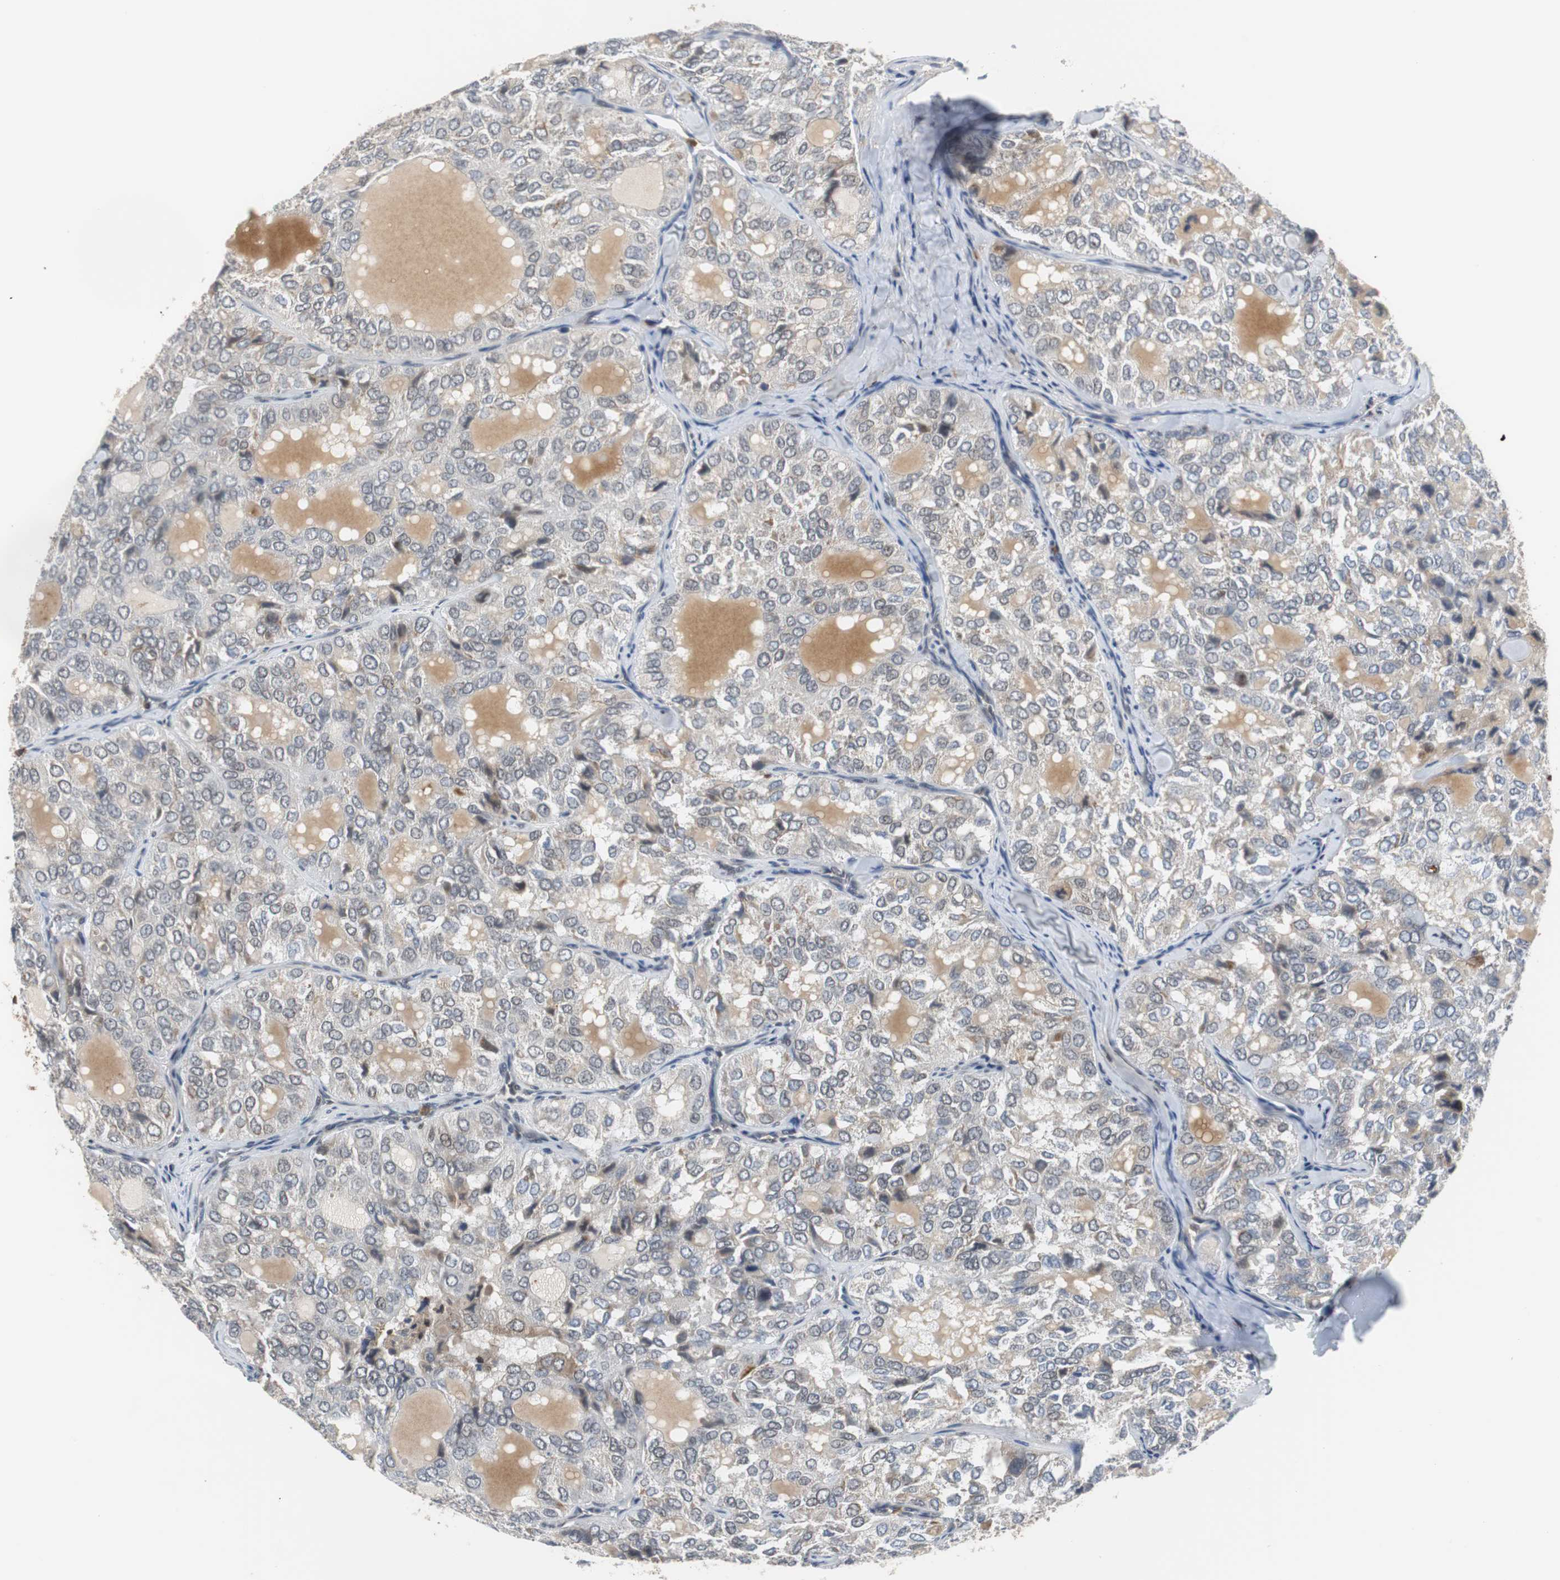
{"staining": {"intensity": "weak", "quantity": "25%-75%", "location": "cytoplasmic/membranous"}, "tissue": "thyroid cancer", "cell_type": "Tumor cells", "image_type": "cancer", "snomed": [{"axis": "morphology", "description": "Follicular adenoma carcinoma, NOS"}, {"axis": "topography", "description": "Thyroid gland"}], "caption": "Thyroid cancer was stained to show a protein in brown. There is low levels of weak cytoplasmic/membranous expression in about 25%-75% of tumor cells. (IHC, brightfield microscopy, high magnification).", "gene": "SIRT1", "patient": {"sex": "male", "age": 75}}